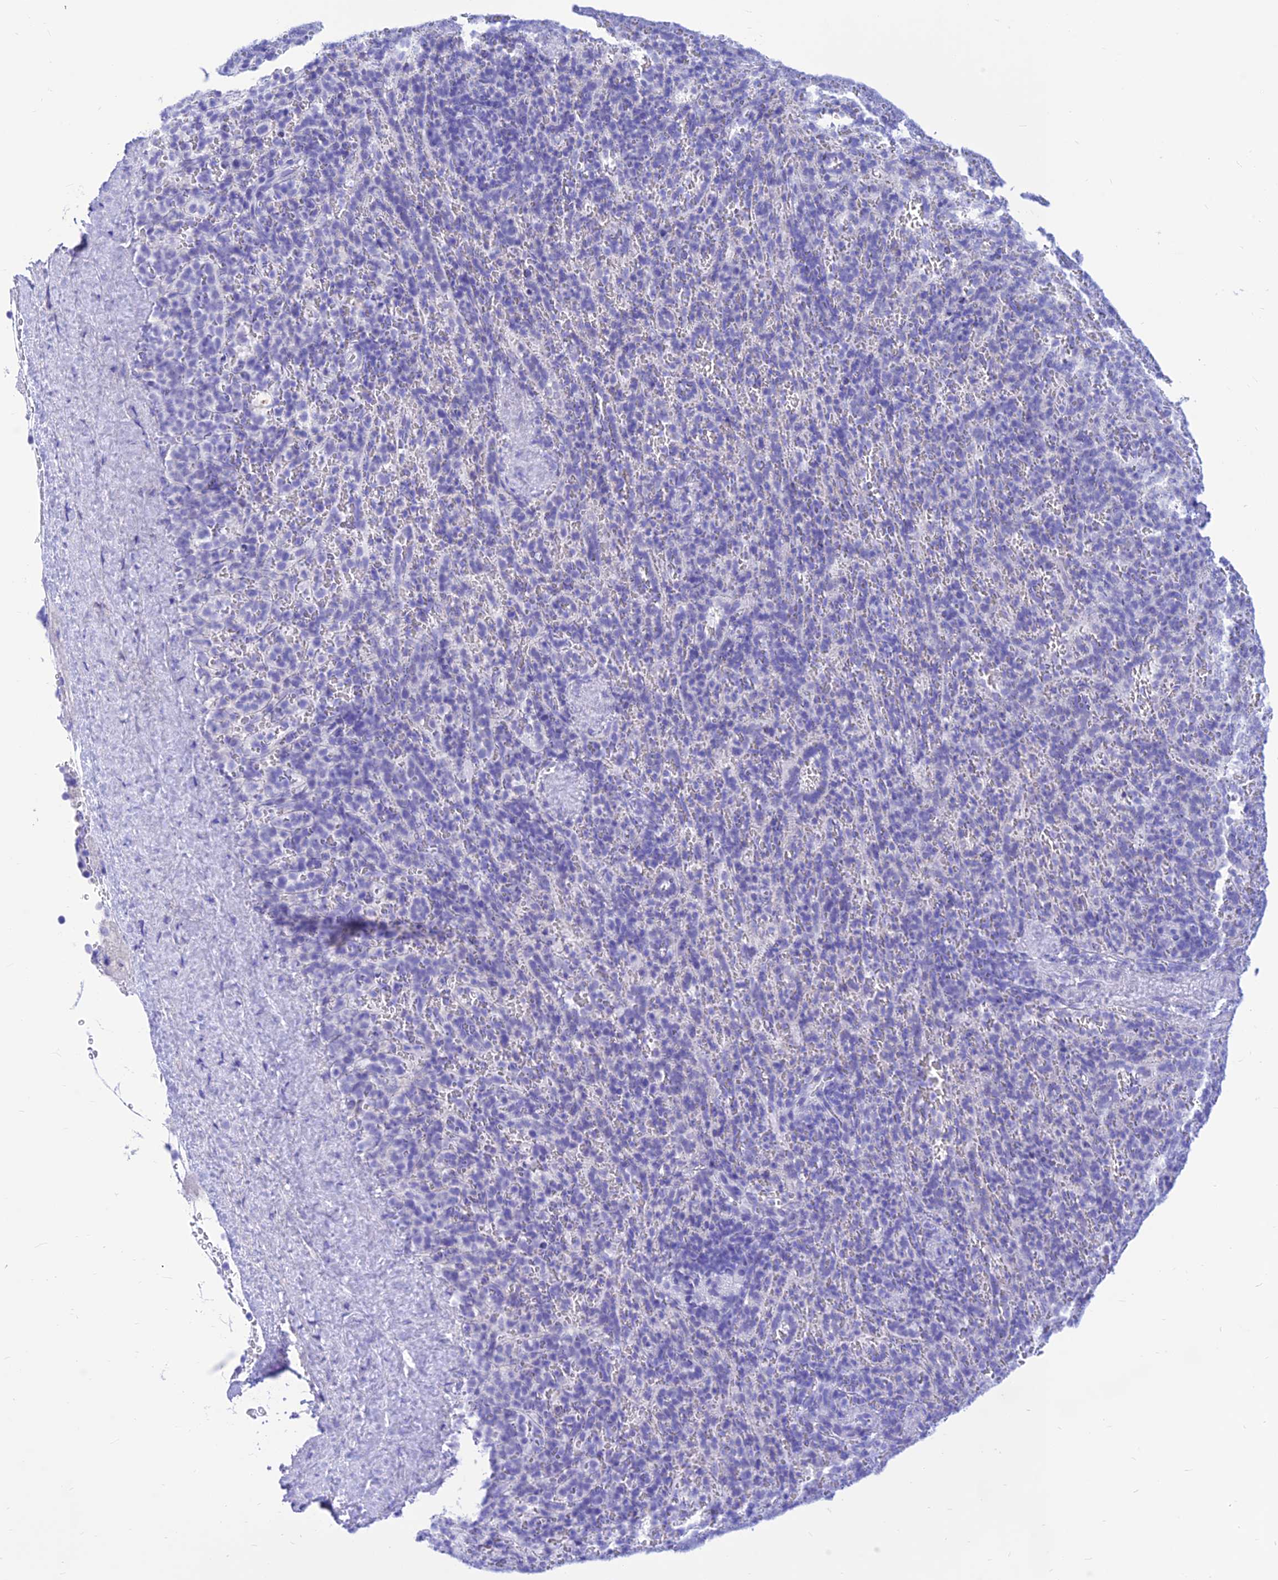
{"staining": {"intensity": "negative", "quantity": "none", "location": "none"}, "tissue": "spleen", "cell_type": "Cells in red pulp", "image_type": "normal", "snomed": [{"axis": "morphology", "description": "Normal tissue, NOS"}, {"axis": "topography", "description": "Spleen"}], "caption": "Immunohistochemistry (IHC) micrograph of normal human spleen stained for a protein (brown), which reveals no staining in cells in red pulp.", "gene": "PRNP", "patient": {"sex": "female", "age": 21}}